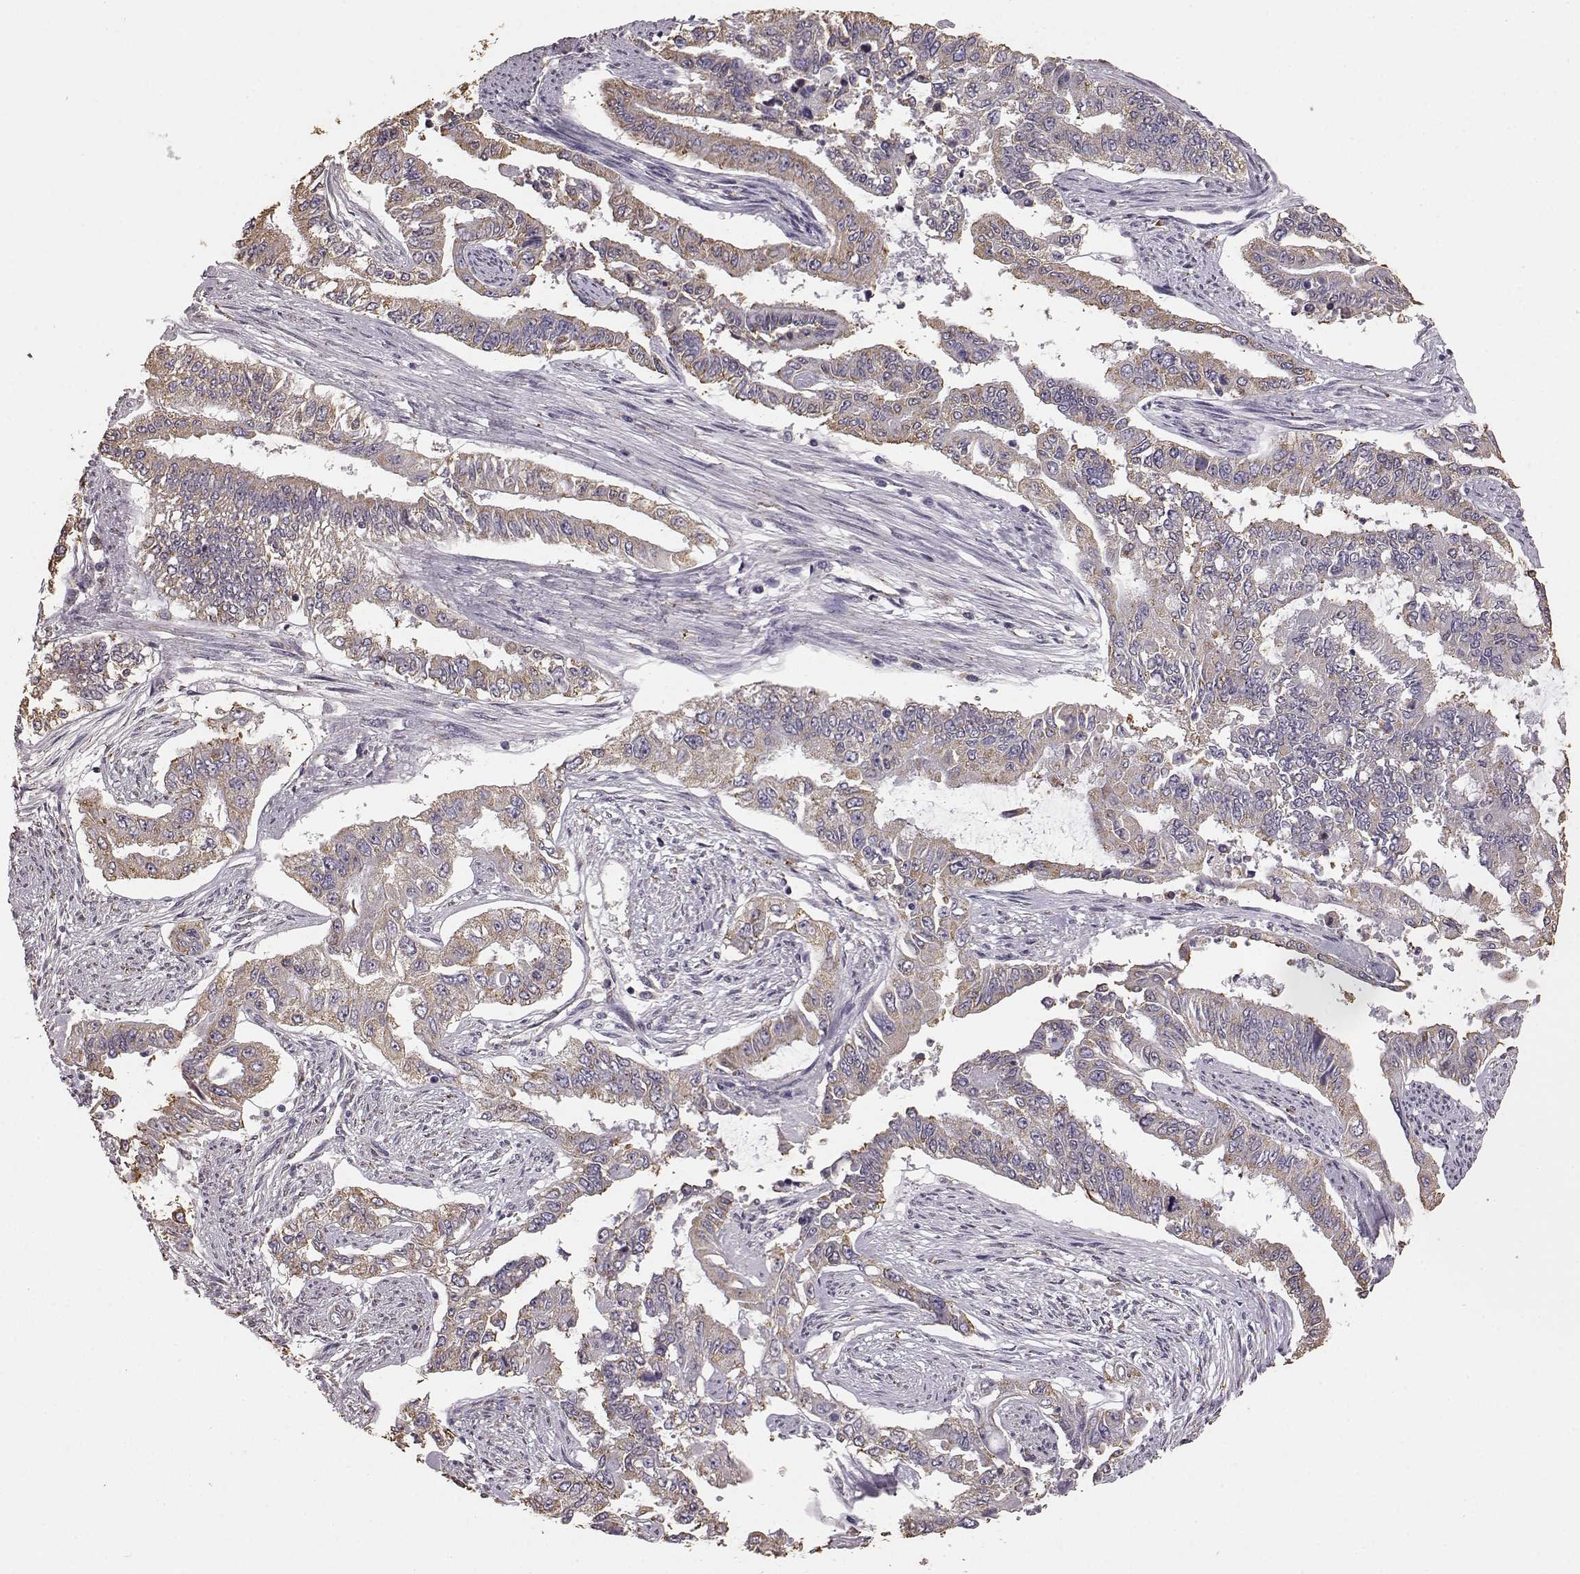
{"staining": {"intensity": "weak", "quantity": ">75%", "location": "cytoplasmic/membranous"}, "tissue": "endometrial cancer", "cell_type": "Tumor cells", "image_type": "cancer", "snomed": [{"axis": "morphology", "description": "Adenocarcinoma, NOS"}, {"axis": "topography", "description": "Uterus"}], "caption": "This micrograph demonstrates endometrial cancer (adenocarcinoma) stained with immunohistochemistry to label a protein in brown. The cytoplasmic/membranous of tumor cells show weak positivity for the protein. Nuclei are counter-stained blue.", "gene": "GABRG3", "patient": {"sex": "female", "age": 59}}